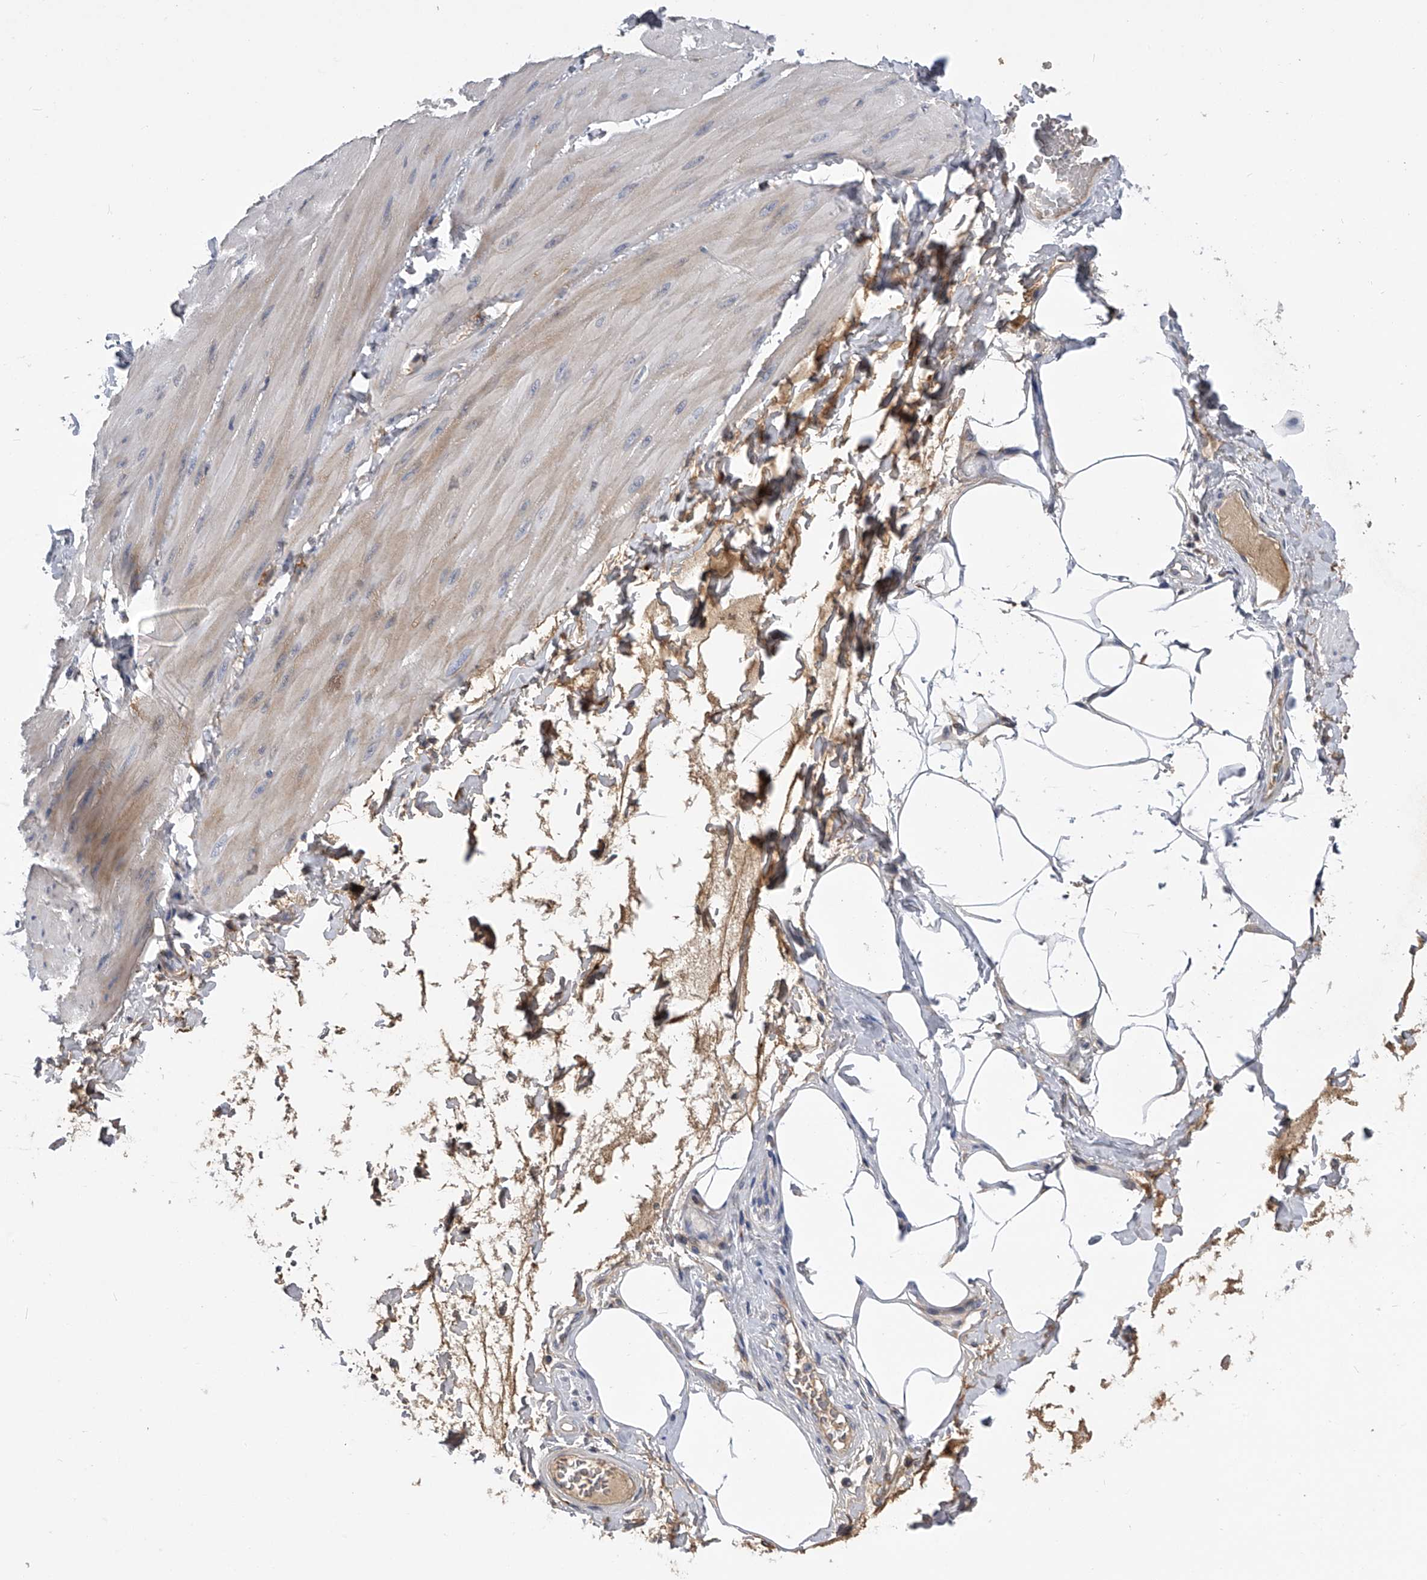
{"staining": {"intensity": "weak", "quantity": "25%-75%", "location": "cytoplasmic/membranous"}, "tissue": "smooth muscle", "cell_type": "Smooth muscle cells", "image_type": "normal", "snomed": [{"axis": "morphology", "description": "Urothelial carcinoma, High grade"}, {"axis": "topography", "description": "Urinary bladder"}], "caption": "Benign smooth muscle shows weak cytoplasmic/membranous staining in approximately 25%-75% of smooth muscle cells.", "gene": "MDN1", "patient": {"sex": "male", "age": 46}}